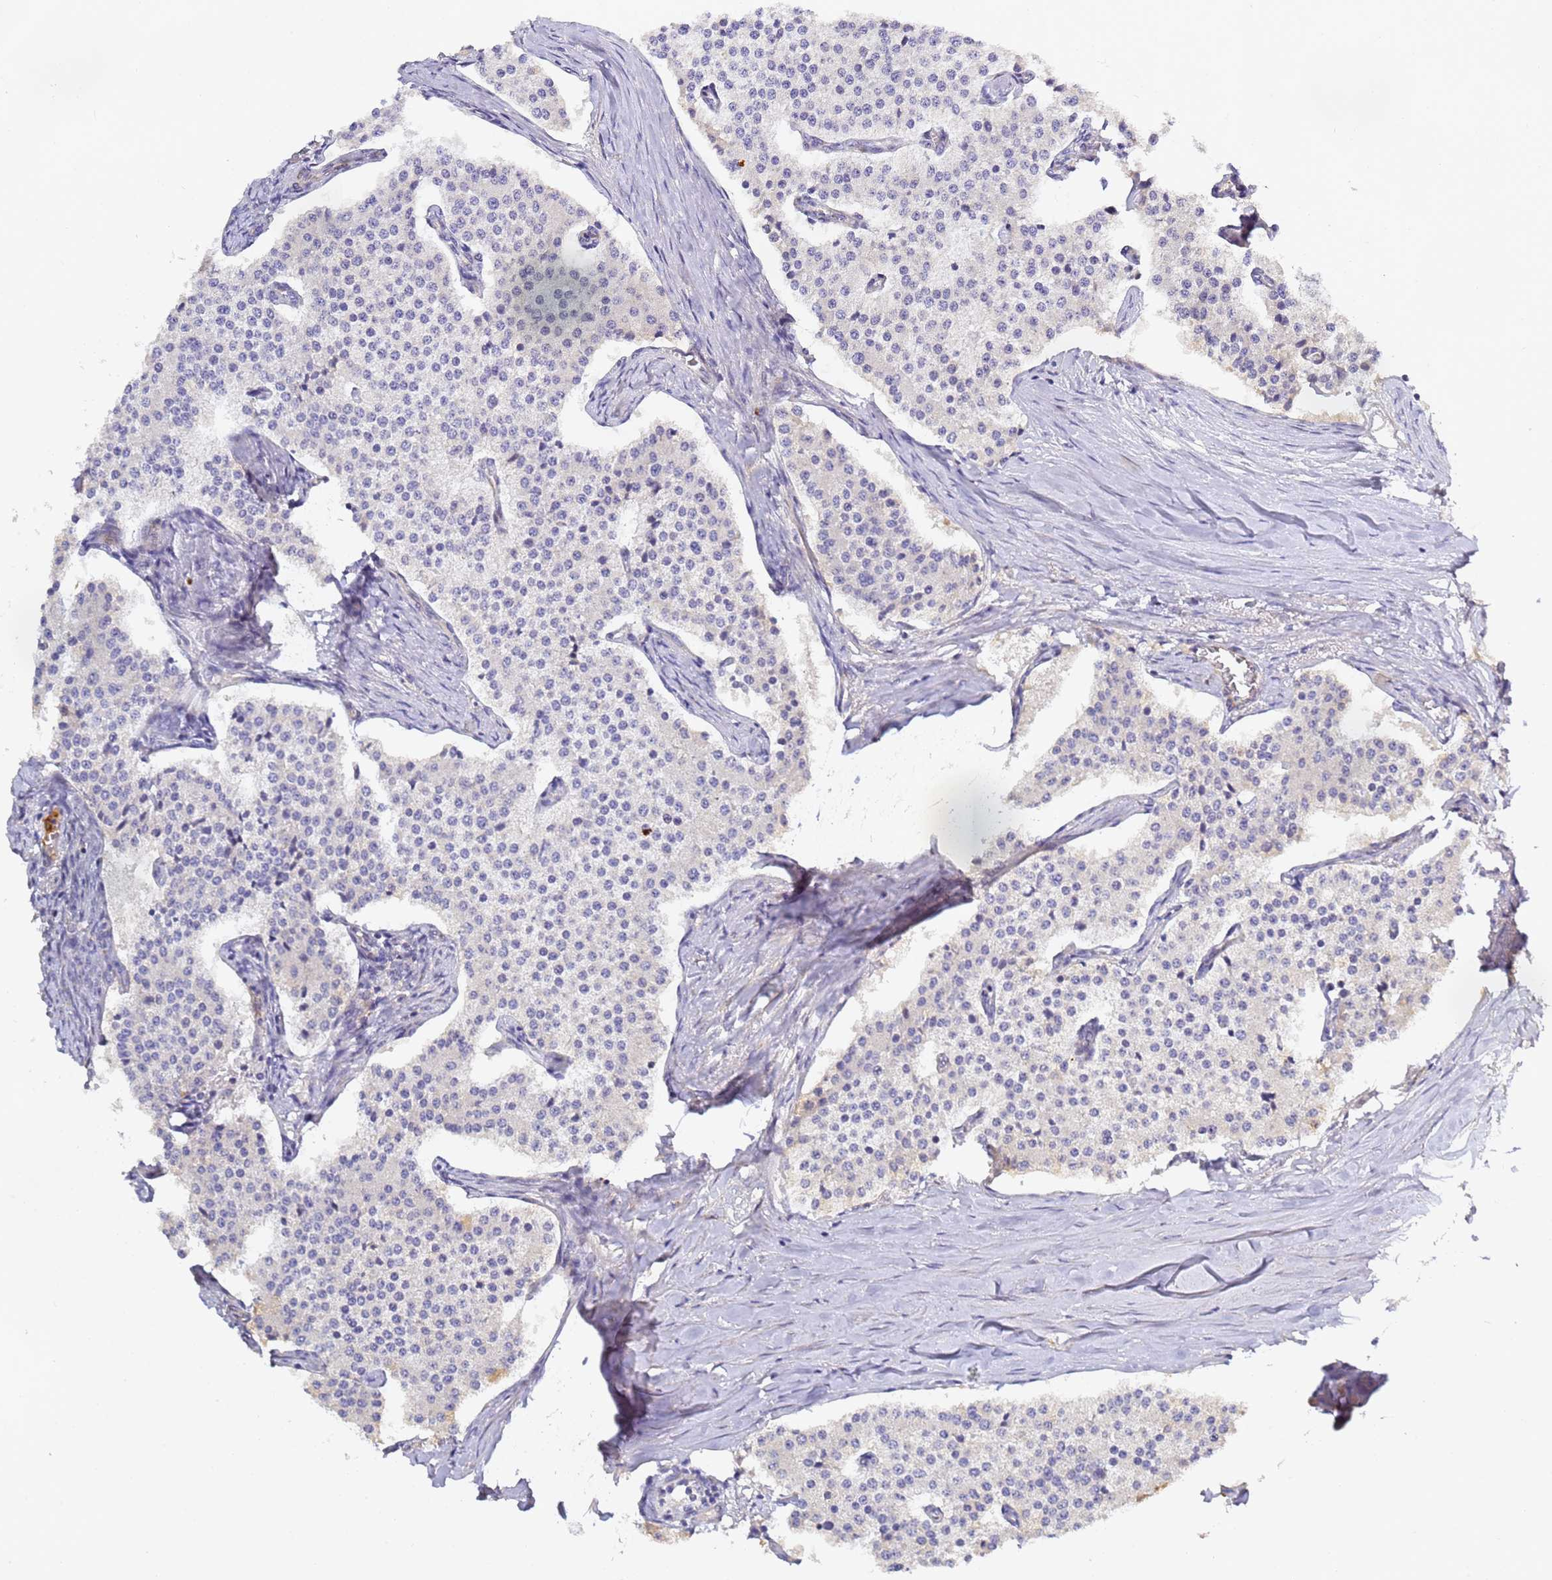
{"staining": {"intensity": "negative", "quantity": "none", "location": "none"}, "tissue": "carcinoid", "cell_type": "Tumor cells", "image_type": "cancer", "snomed": [{"axis": "morphology", "description": "Carcinoid, malignant, NOS"}, {"axis": "topography", "description": "Colon"}], "caption": "Carcinoid stained for a protein using immunohistochemistry (IHC) exhibits no positivity tumor cells.", "gene": "CFH", "patient": {"sex": "female", "age": 52}}